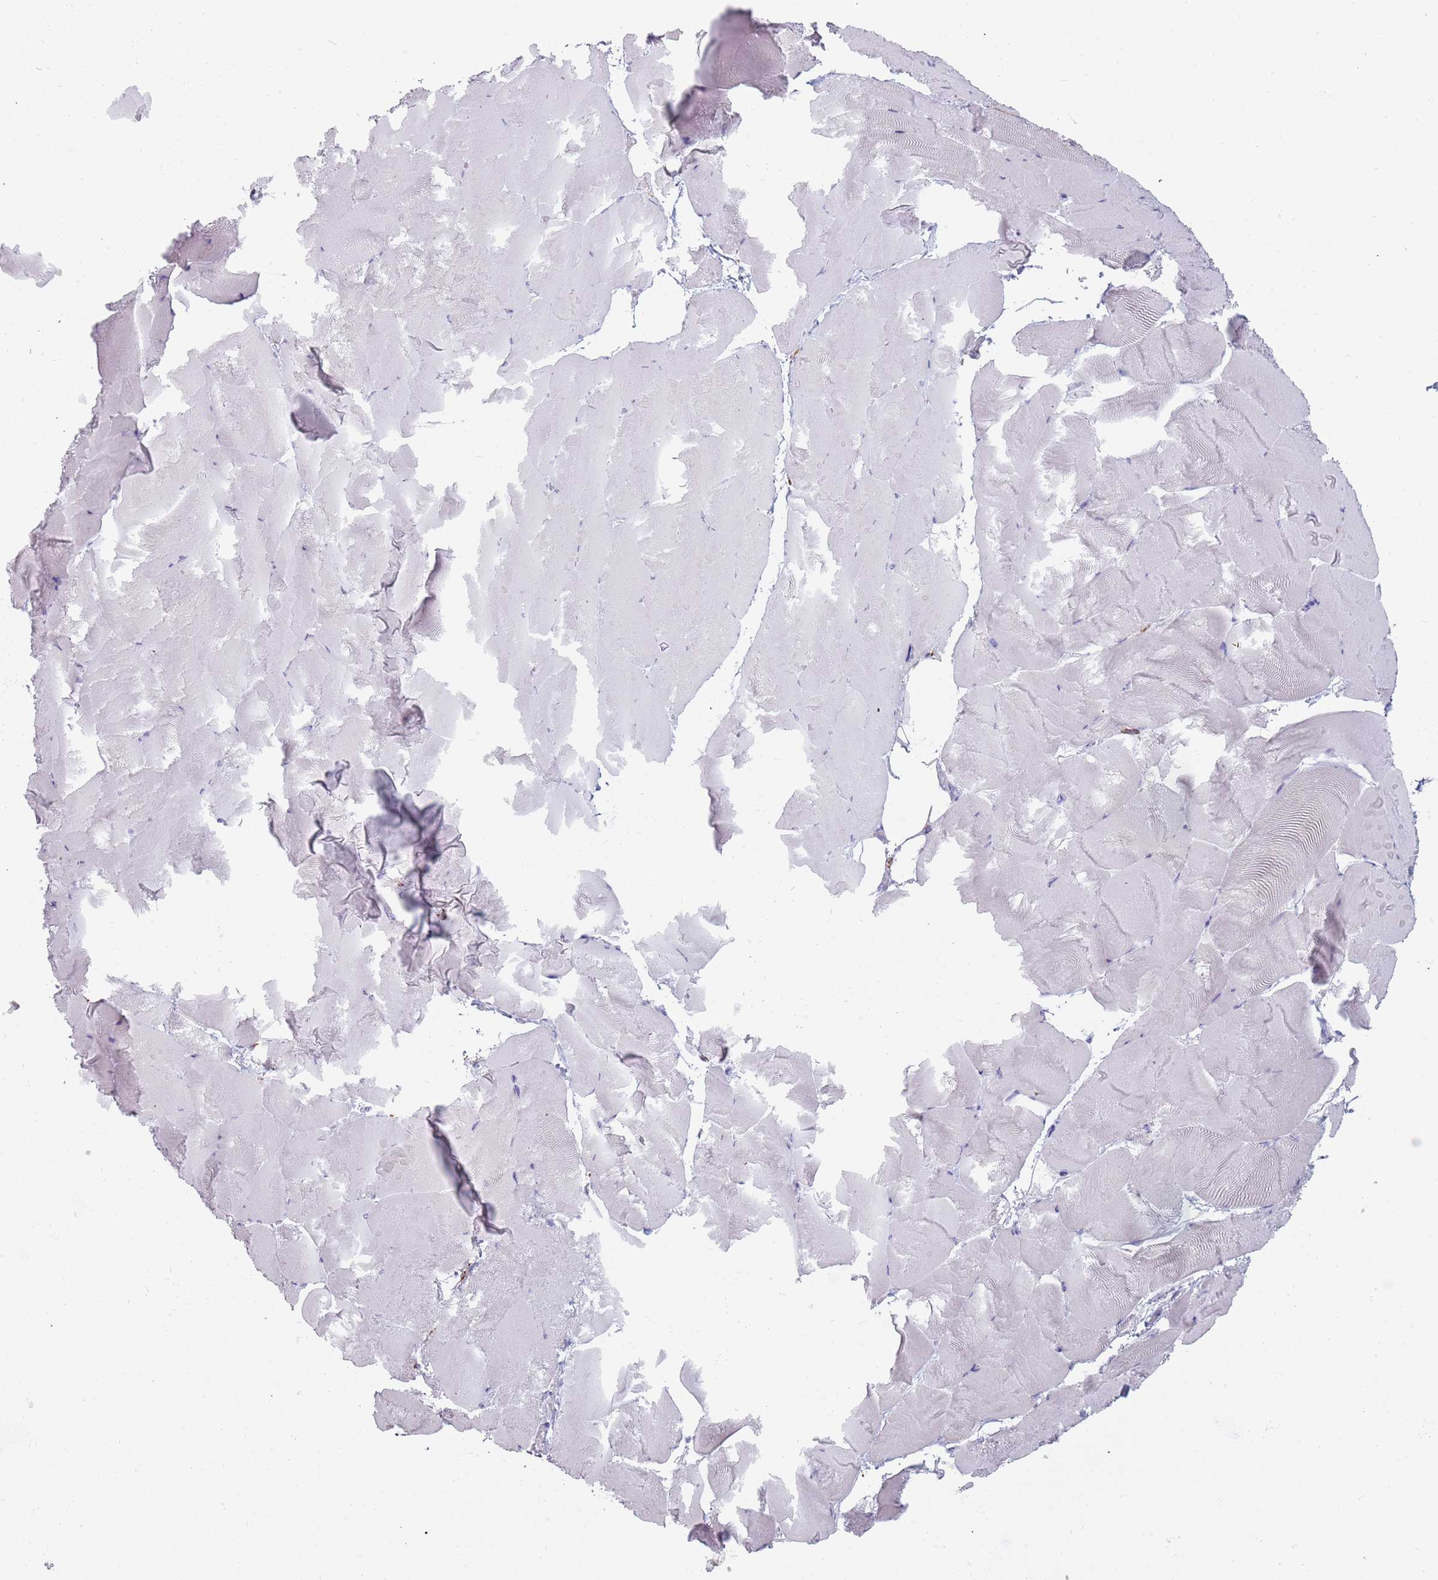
{"staining": {"intensity": "negative", "quantity": "none", "location": "none"}, "tissue": "skeletal muscle", "cell_type": "Myocytes", "image_type": "normal", "snomed": [{"axis": "morphology", "description": "Normal tissue, NOS"}, {"axis": "topography", "description": "Skeletal muscle"}], "caption": "This is a histopathology image of IHC staining of normal skeletal muscle, which shows no positivity in myocytes. (DAB (3,3'-diaminobenzidine) IHC with hematoxylin counter stain).", "gene": "COLEC12", "patient": {"sex": "female", "age": 64}}